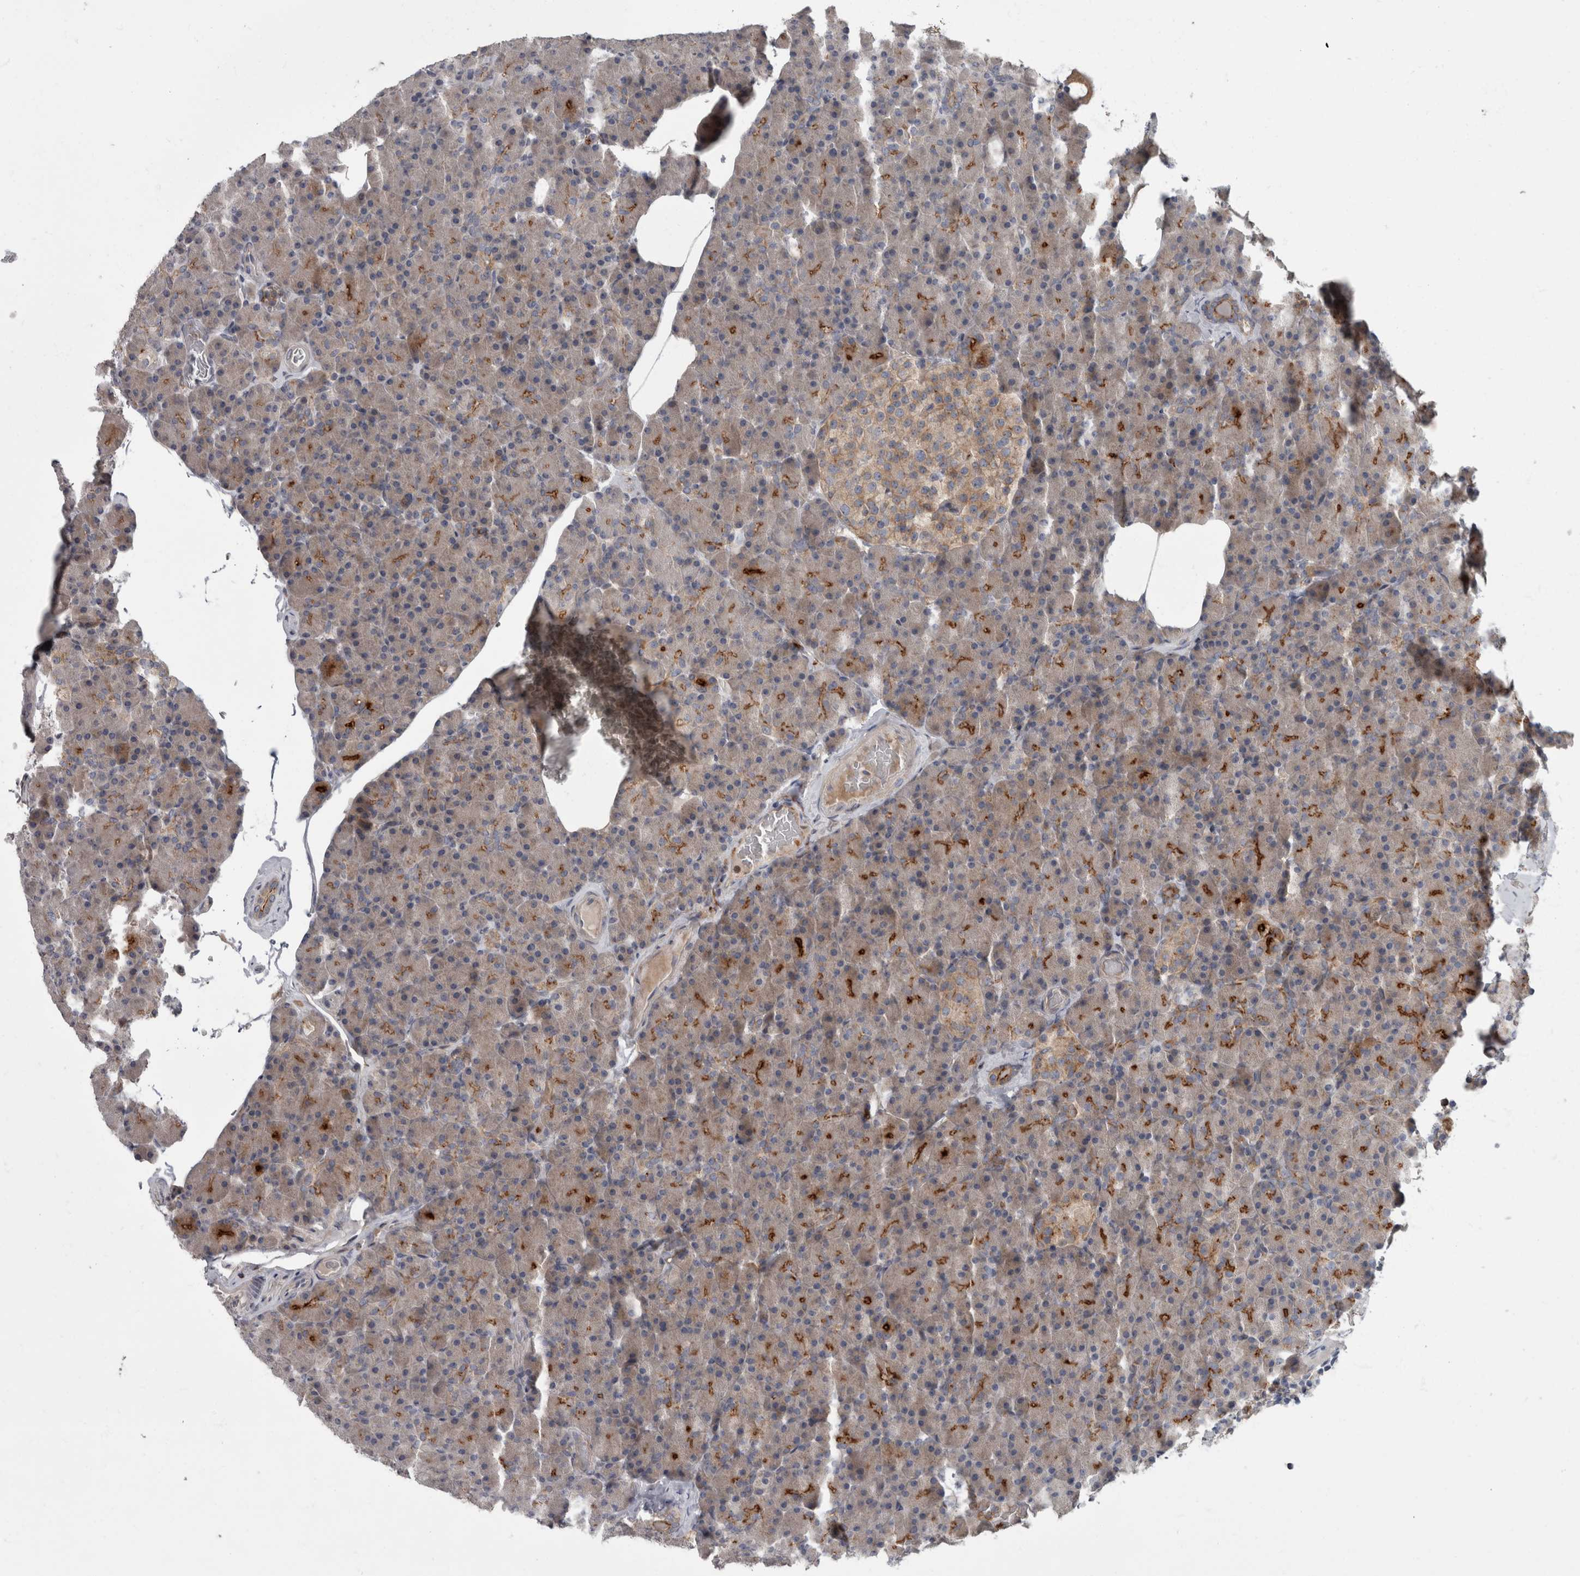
{"staining": {"intensity": "strong", "quantity": "25%-75%", "location": "cytoplasmic/membranous"}, "tissue": "pancreas", "cell_type": "Exocrine glandular cells", "image_type": "normal", "snomed": [{"axis": "morphology", "description": "Normal tissue, NOS"}, {"axis": "topography", "description": "Pancreas"}], "caption": "Protein expression analysis of normal pancreas shows strong cytoplasmic/membranous expression in about 25%-75% of exocrine glandular cells.", "gene": "CDC42BPG", "patient": {"sex": "female", "age": 43}}